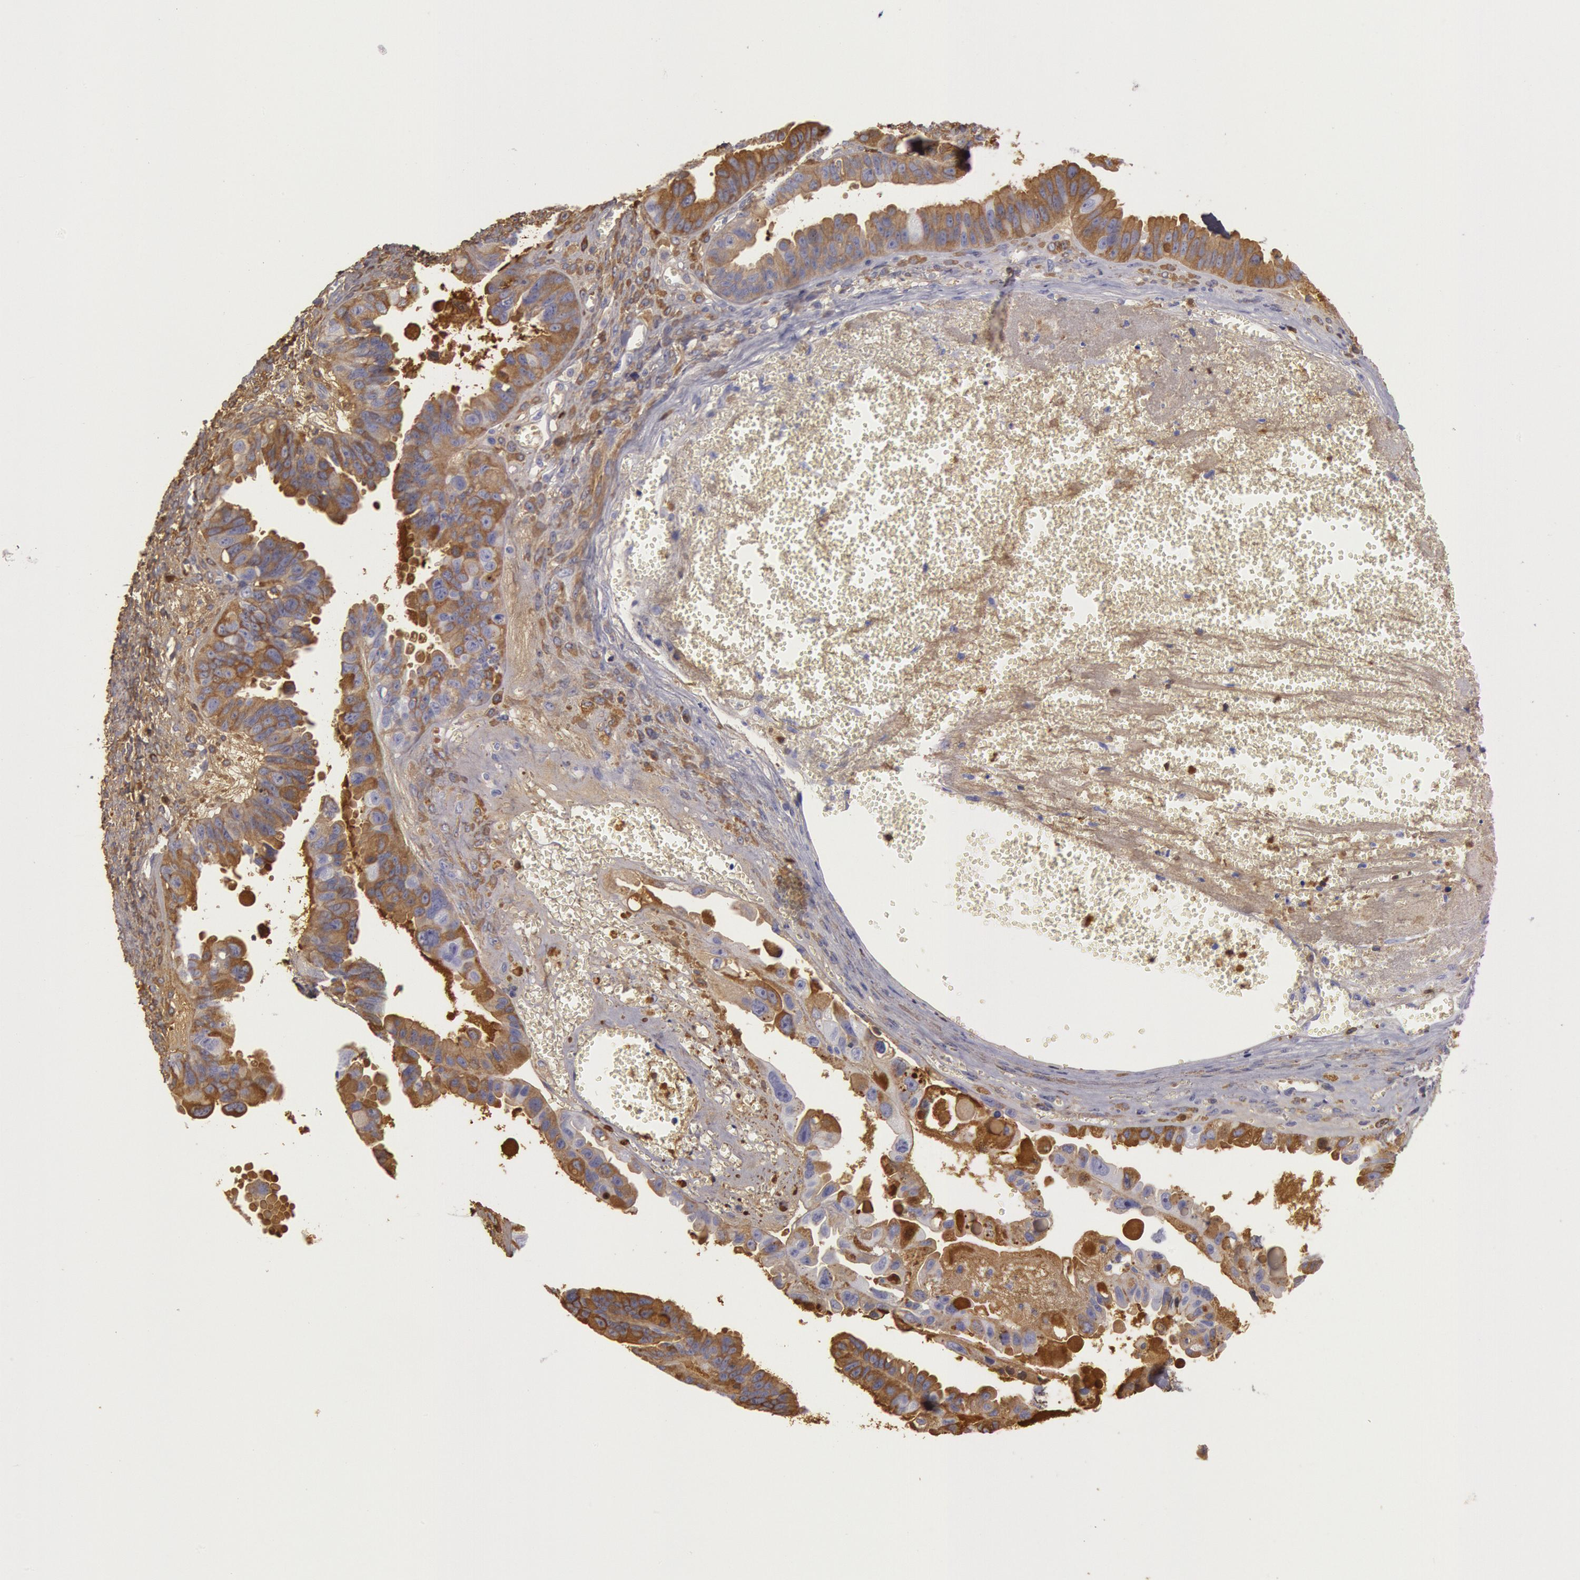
{"staining": {"intensity": "moderate", "quantity": "25%-75%", "location": "cytoplasmic/membranous"}, "tissue": "ovarian cancer", "cell_type": "Tumor cells", "image_type": "cancer", "snomed": [{"axis": "morphology", "description": "Carcinoma, endometroid"}, {"axis": "topography", "description": "Ovary"}], "caption": "Immunohistochemistry (IHC) (DAB (3,3'-diaminobenzidine)) staining of human ovarian cancer exhibits moderate cytoplasmic/membranous protein expression in approximately 25%-75% of tumor cells.", "gene": "IGHG1", "patient": {"sex": "female", "age": 85}}